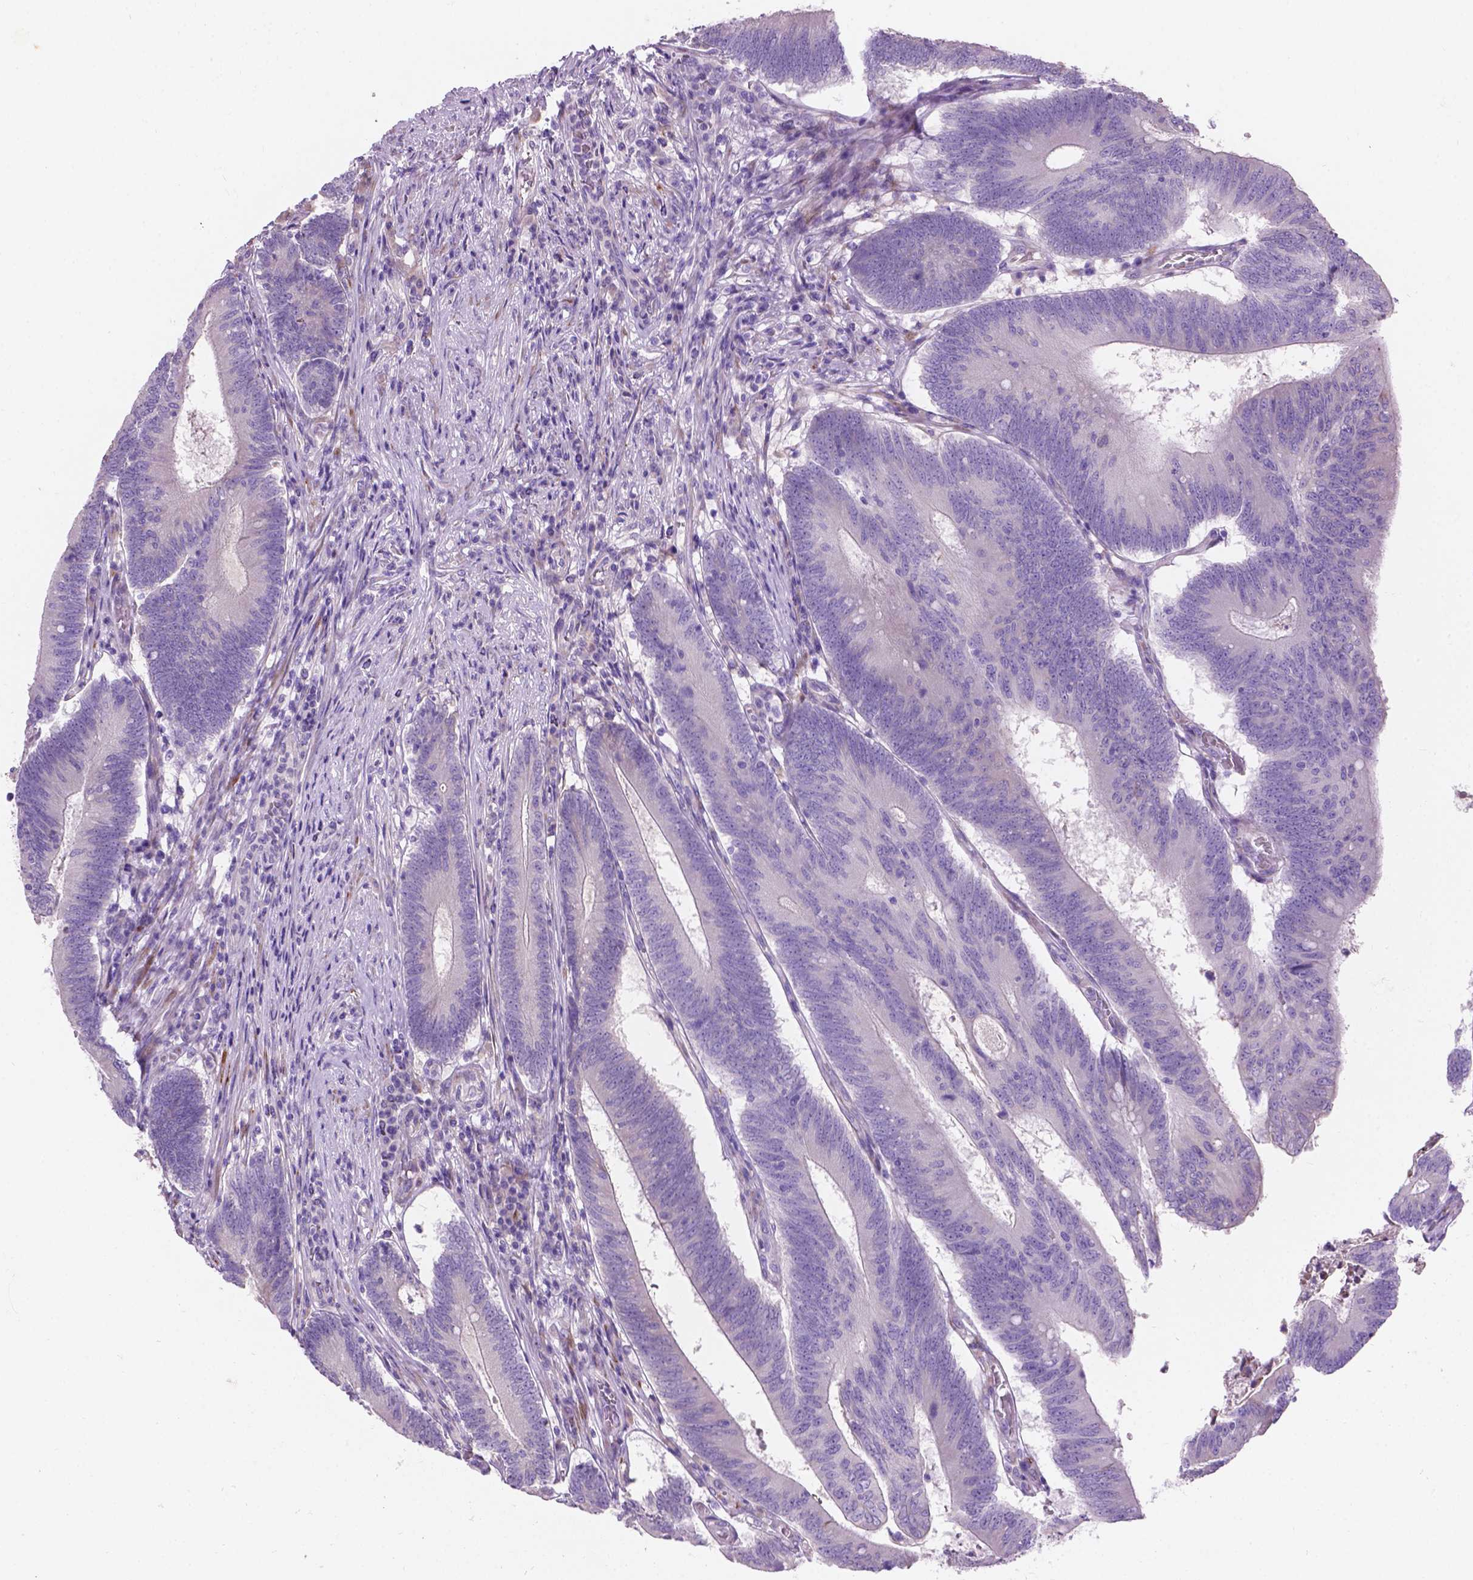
{"staining": {"intensity": "negative", "quantity": "none", "location": "none"}, "tissue": "colorectal cancer", "cell_type": "Tumor cells", "image_type": "cancer", "snomed": [{"axis": "morphology", "description": "Adenocarcinoma, NOS"}, {"axis": "topography", "description": "Colon"}], "caption": "This is an IHC micrograph of human adenocarcinoma (colorectal). There is no staining in tumor cells.", "gene": "NOXO1", "patient": {"sex": "female", "age": 70}}